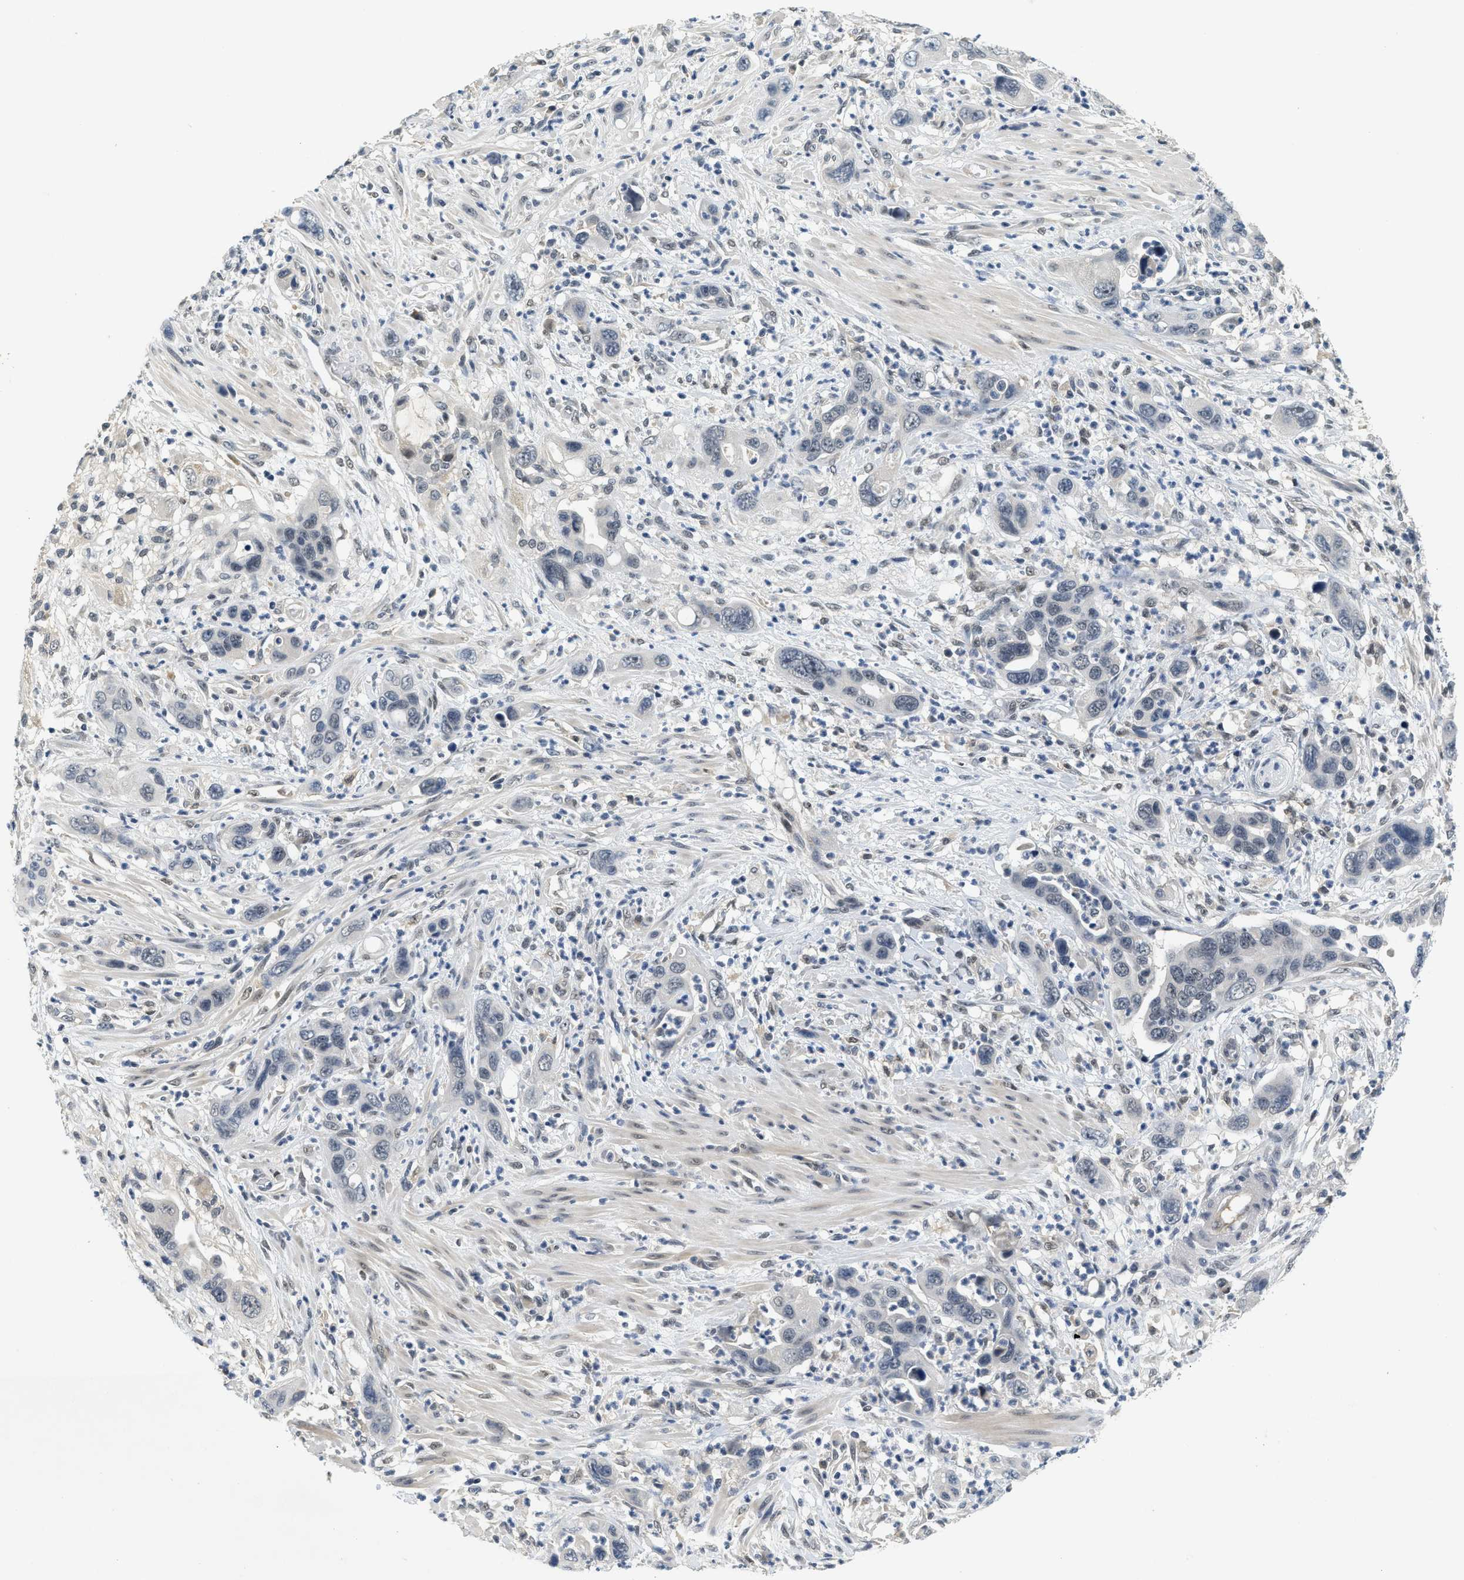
{"staining": {"intensity": "negative", "quantity": "none", "location": "none"}, "tissue": "pancreatic cancer", "cell_type": "Tumor cells", "image_type": "cancer", "snomed": [{"axis": "morphology", "description": "Adenocarcinoma, NOS"}, {"axis": "topography", "description": "Pancreas"}], "caption": "This photomicrograph is of pancreatic adenocarcinoma stained with IHC to label a protein in brown with the nuclei are counter-stained blue. There is no expression in tumor cells.", "gene": "MZF1", "patient": {"sex": "female", "age": 71}}